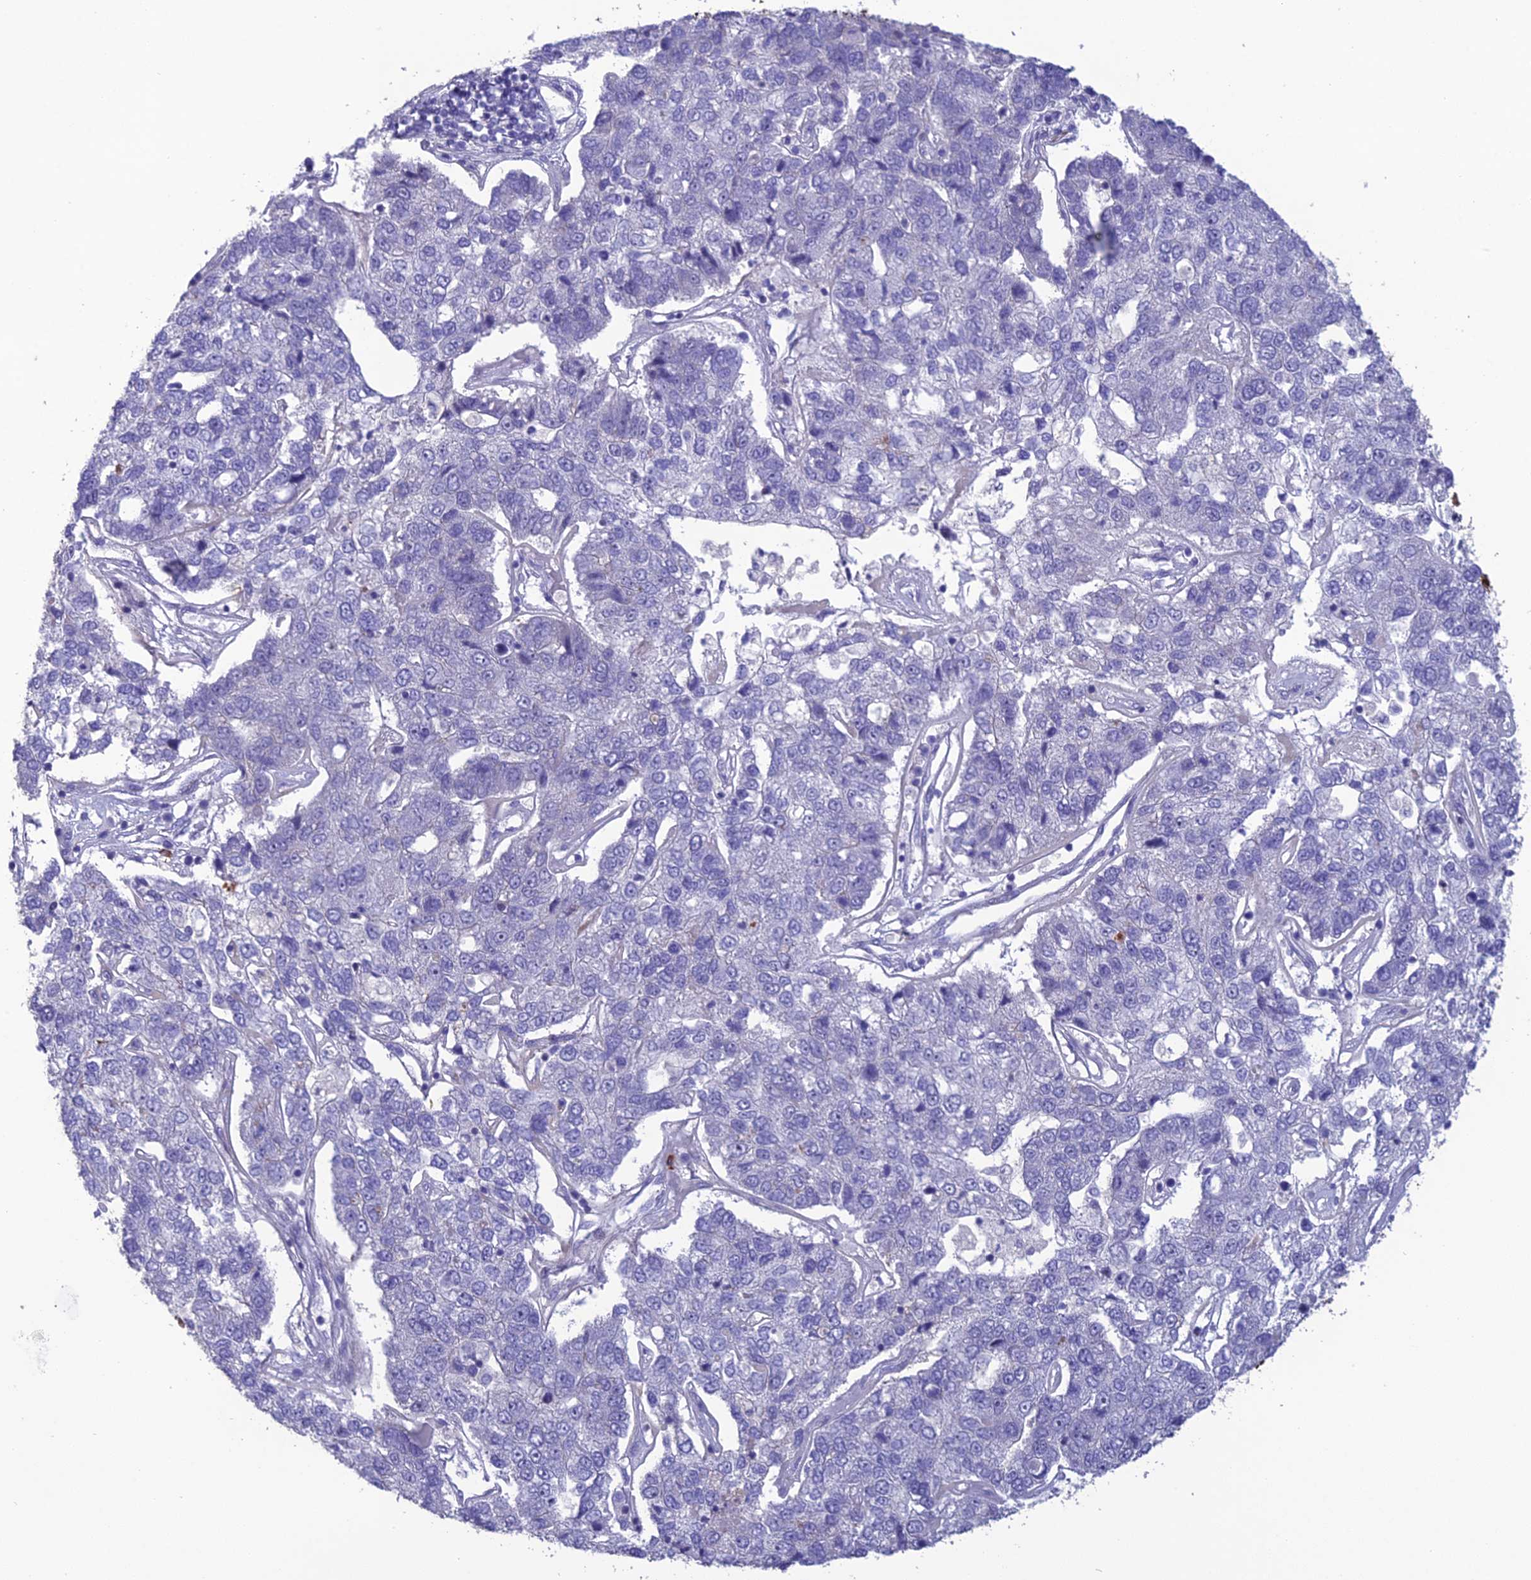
{"staining": {"intensity": "negative", "quantity": "none", "location": "none"}, "tissue": "pancreatic cancer", "cell_type": "Tumor cells", "image_type": "cancer", "snomed": [{"axis": "morphology", "description": "Adenocarcinoma, NOS"}, {"axis": "topography", "description": "Pancreas"}], "caption": "Immunohistochemistry histopathology image of human pancreatic cancer (adenocarcinoma) stained for a protein (brown), which shows no expression in tumor cells.", "gene": "OR56B1", "patient": {"sex": "female", "age": 61}}